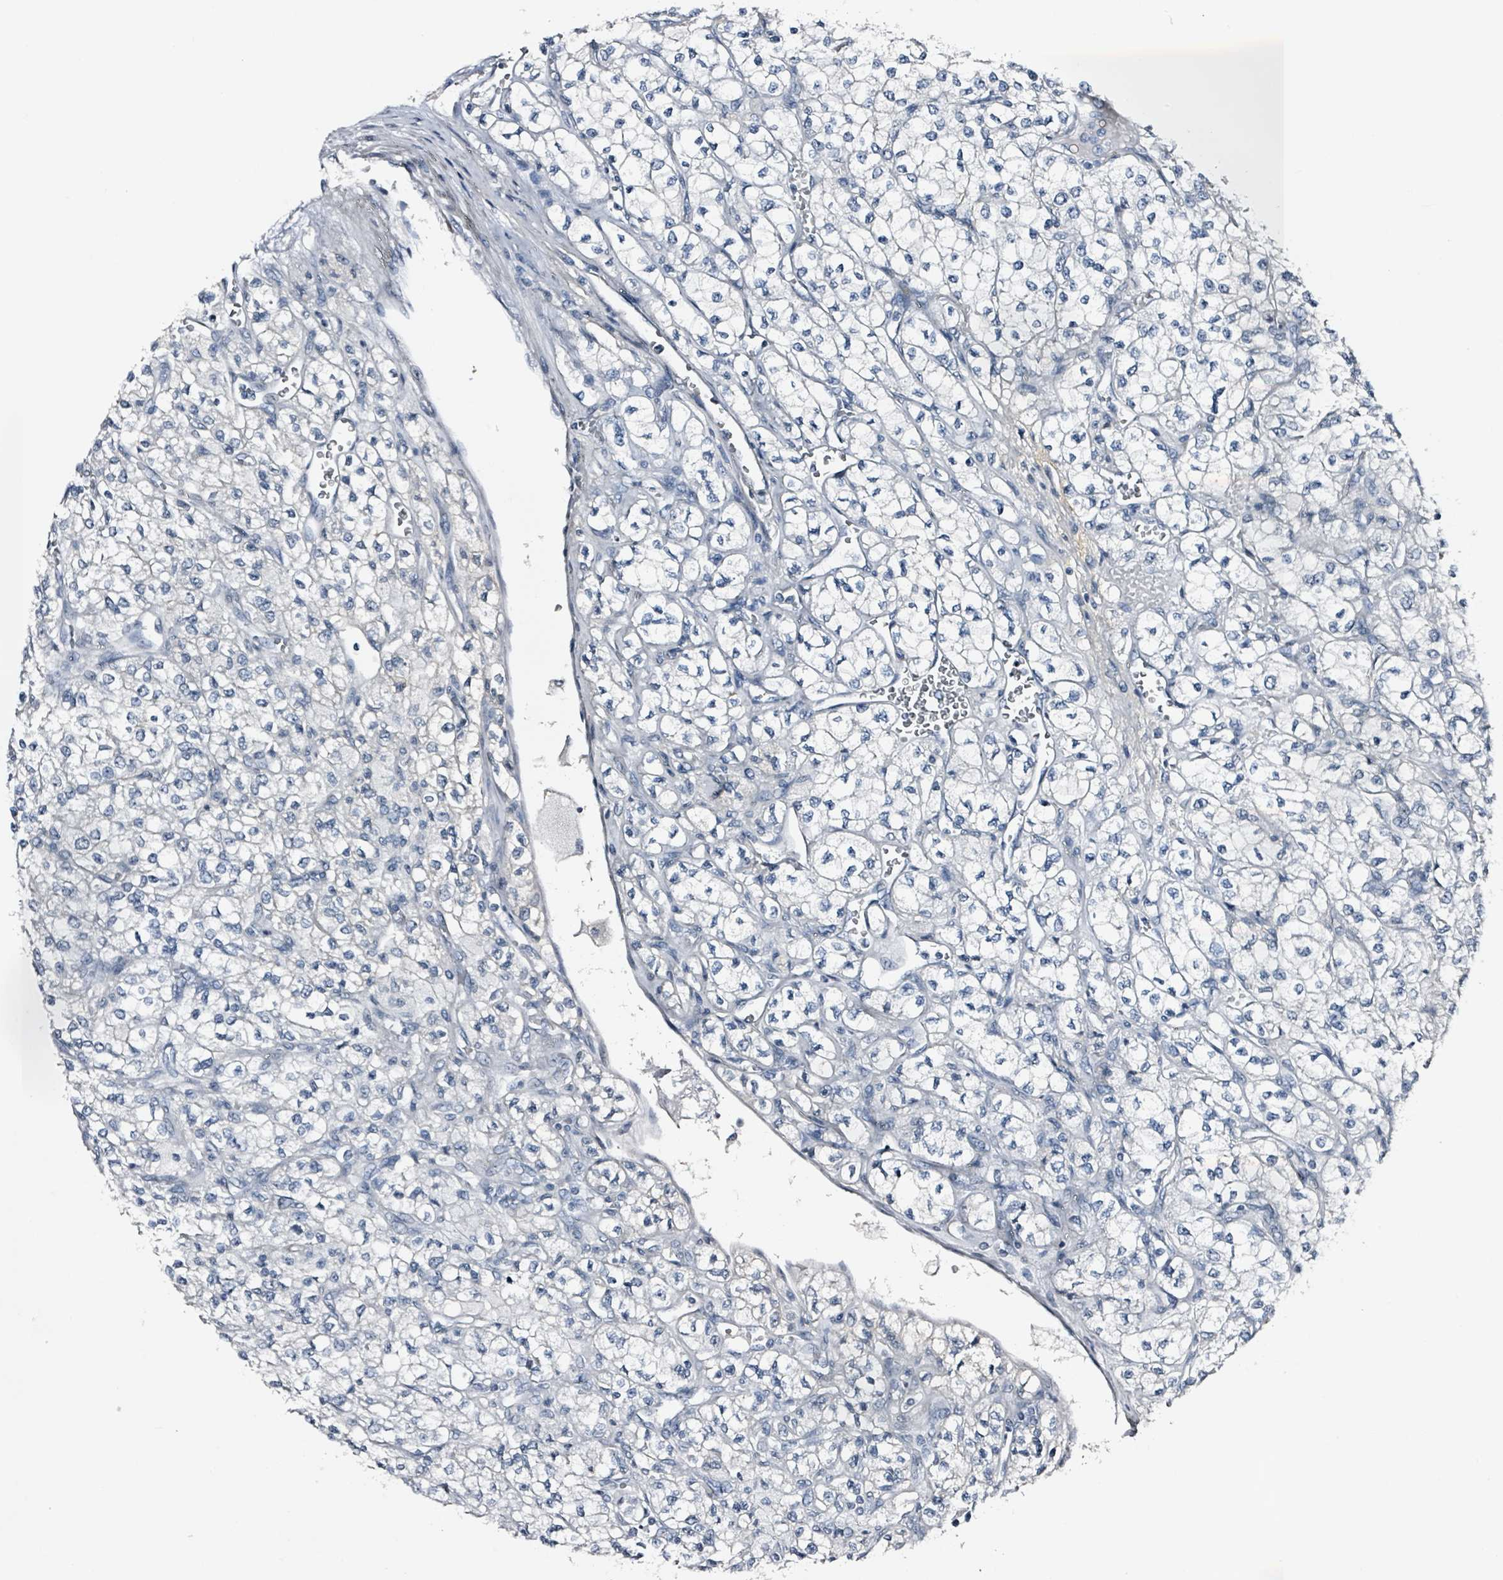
{"staining": {"intensity": "negative", "quantity": "none", "location": "none"}, "tissue": "renal cancer", "cell_type": "Tumor cells", "image_type": "cancer", "snomed": [{"axis": "morphology", "description": "Adenocarcinoma, NOS"}, {"axis": "topography", "description": "Kidney"}], "caption": "This is an IHC image of renal adenocarcinoma. There is no staining in tumor cells.", "gene": "CA9", "patient": {"sex": "male", "age": 80}}